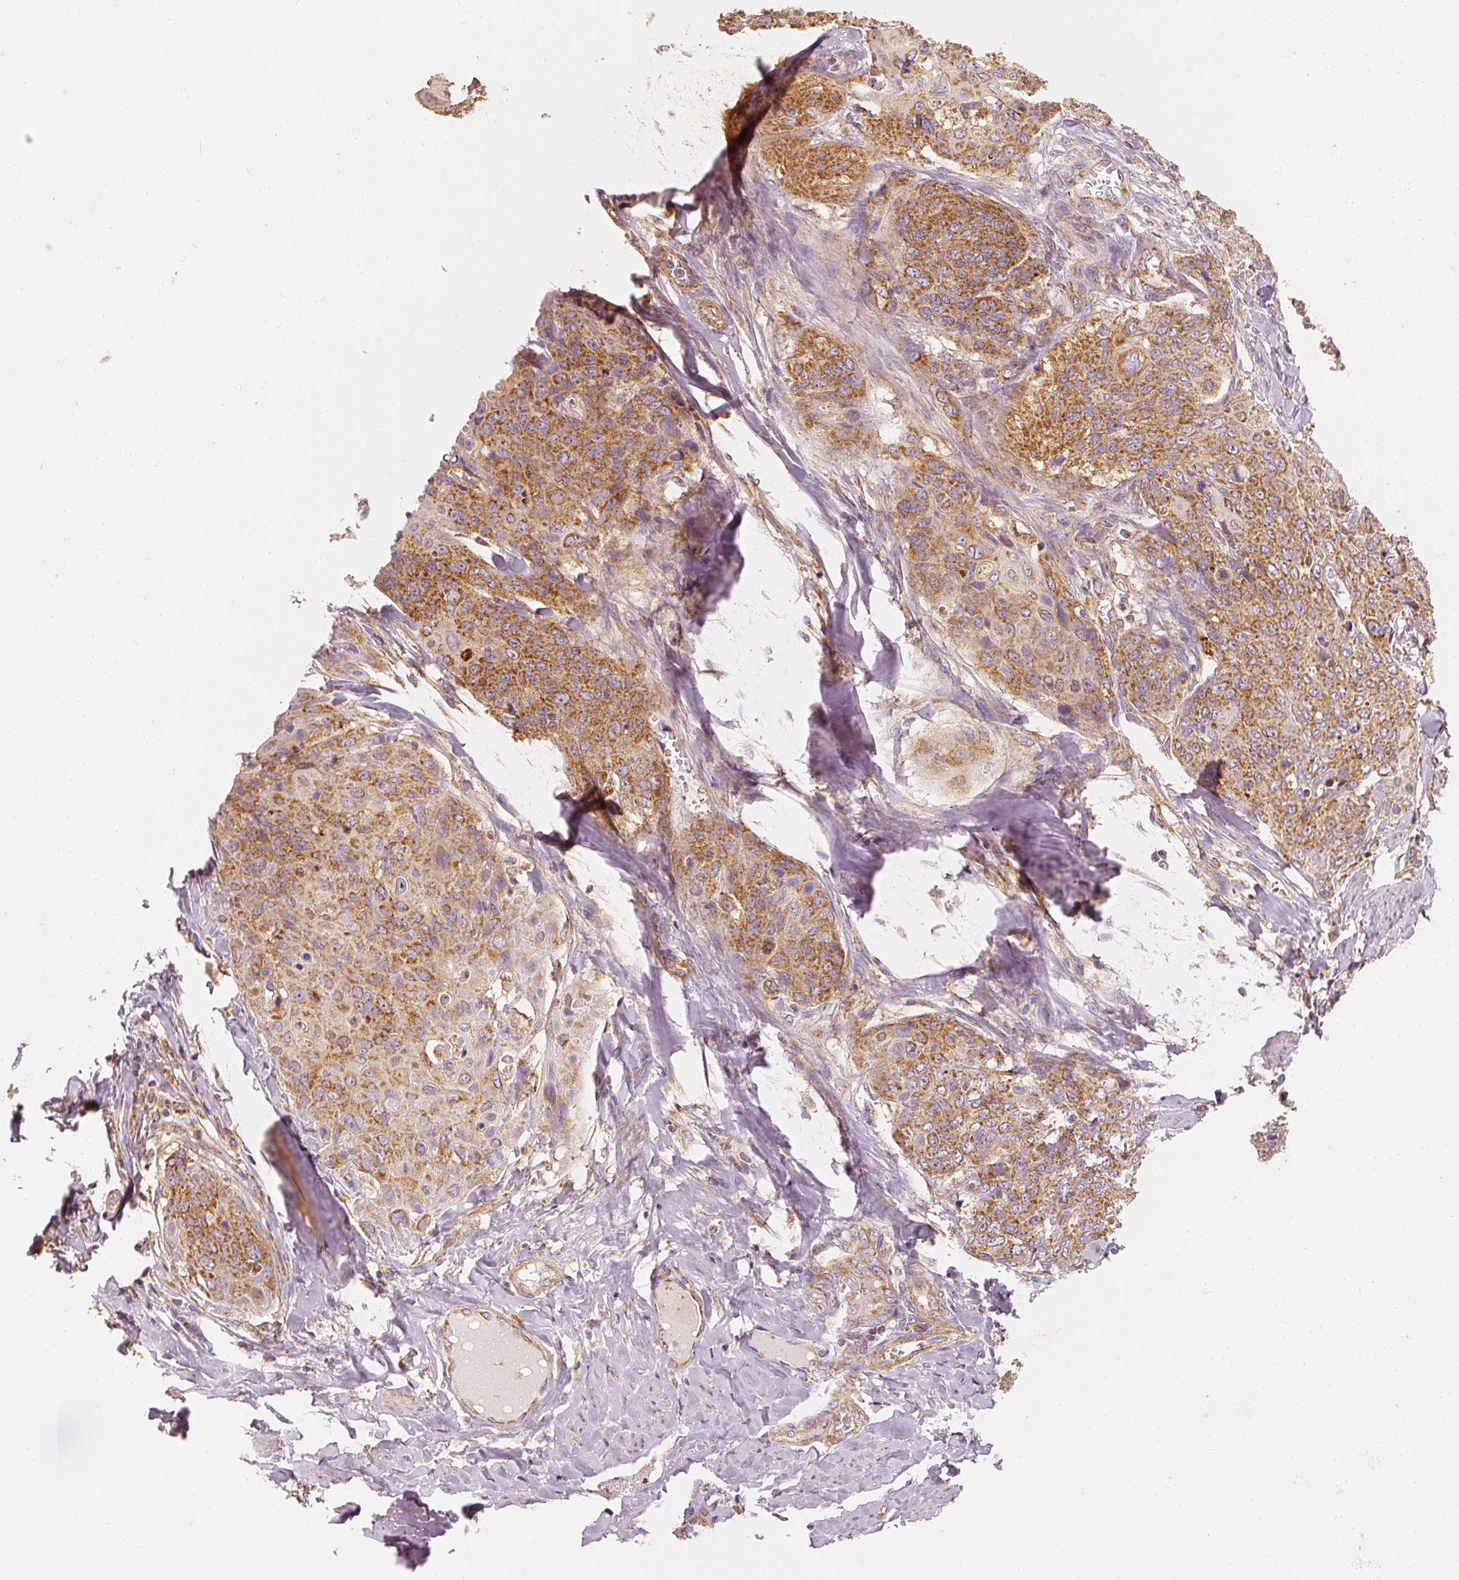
{"staining": {"intensity": "moderate", "quantity": ">75%", "location": "cytoplasmic/membranous"}, "tissue": "skin cancer", "cell_type": "Tumor cells", "image_type": "cancer", "snomed": [{"axis": "morphology", "description": "Squamous cell carcinoma, NOS"}, {"axis": "topography", "description": "Skin"}, {"axis": "topography", "description": "Vulva"}], "caption": "IHC staining of skin squamous cell carcinoma, which shows medium levels of moderate cytoplasmic/membranous expression in approximately >75% of tumor cells indicating moderate cytoplasmic/membranous protein expression. The staining was performed using DAB (3,3'-diaminobenzidine) (brown) for protein detection and nuclei were counterstained in hematoxylin (blue).", "gene": "TOMM40", "patient": {"sex": "female", "age": 85}}